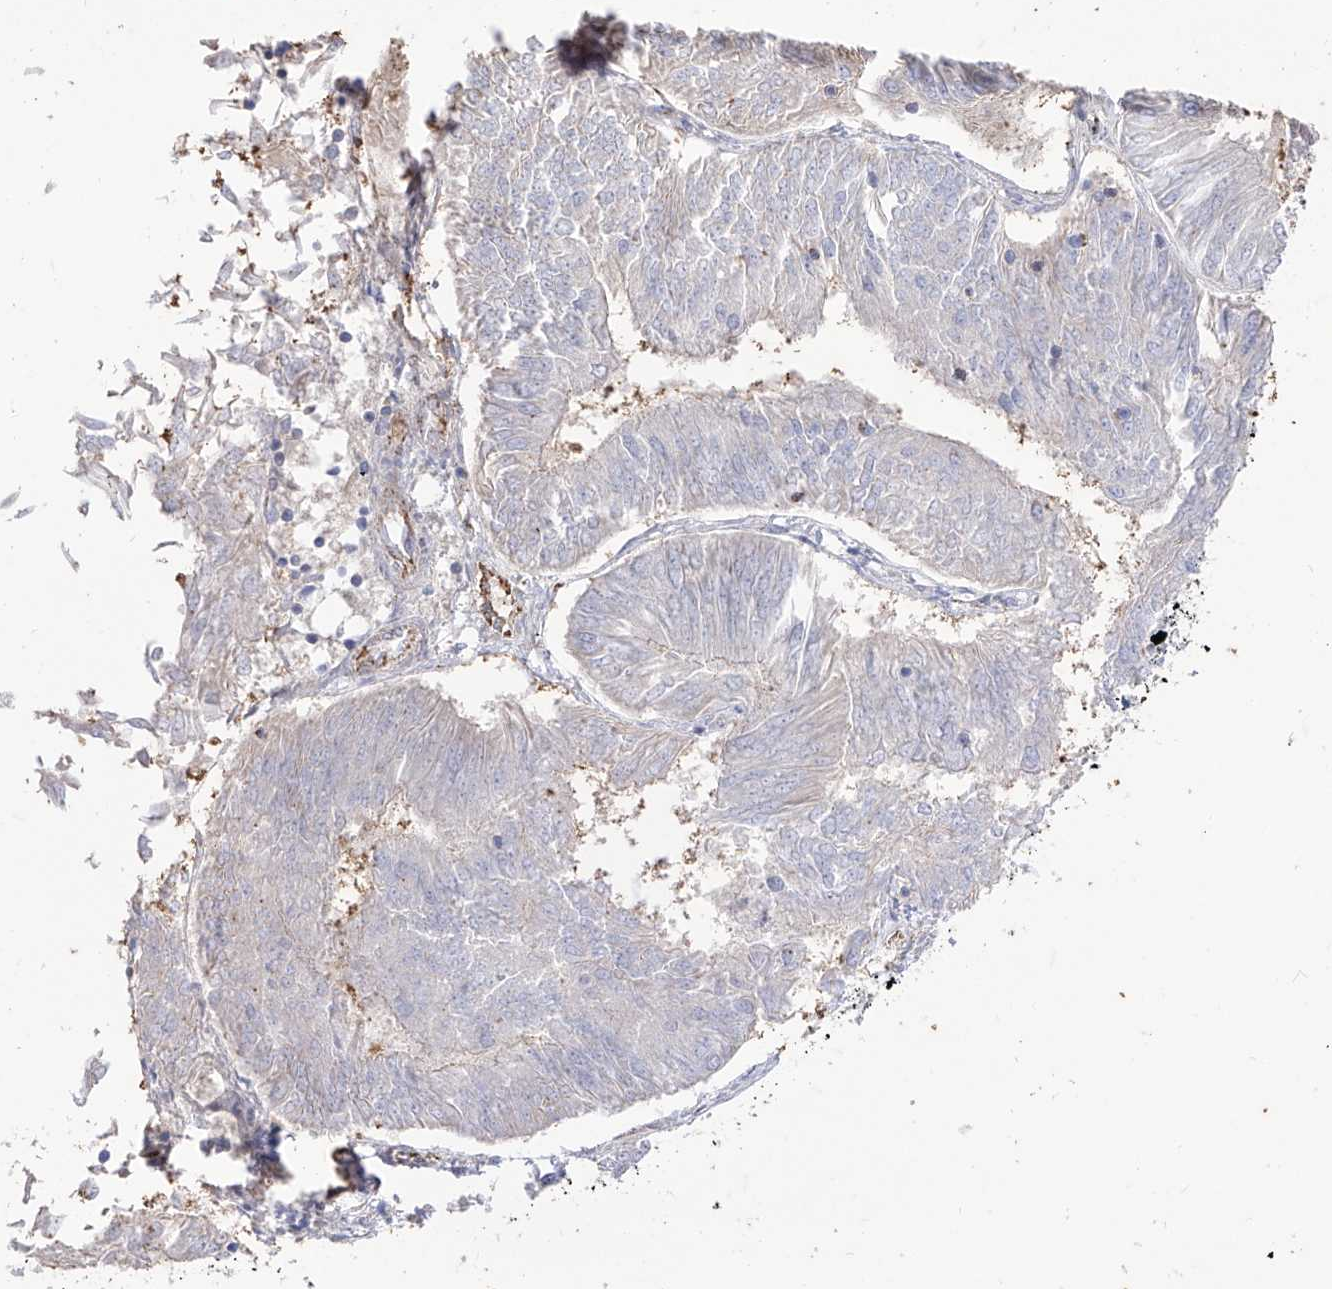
{"staining": {"intensity": "negative", "quantity": "none", "location": "none"}, "tissue": "endometrial cancer", "cell_type": "Tumor cells", "image_type": "cancer", "snomed": [{"axis": "morphology", "description": "Adenocarcinoma, NOS"}, {"axis": "topography", "description": "Endometrium"}], "caption": "Immunohistochemistry image of human endometrial cancer (adenocarcinoma) stained for a protein (brown), which displays no positivity in tumor cells.", "gene": "C1orf74", "patient": {"sex": "female", "age": 58}}